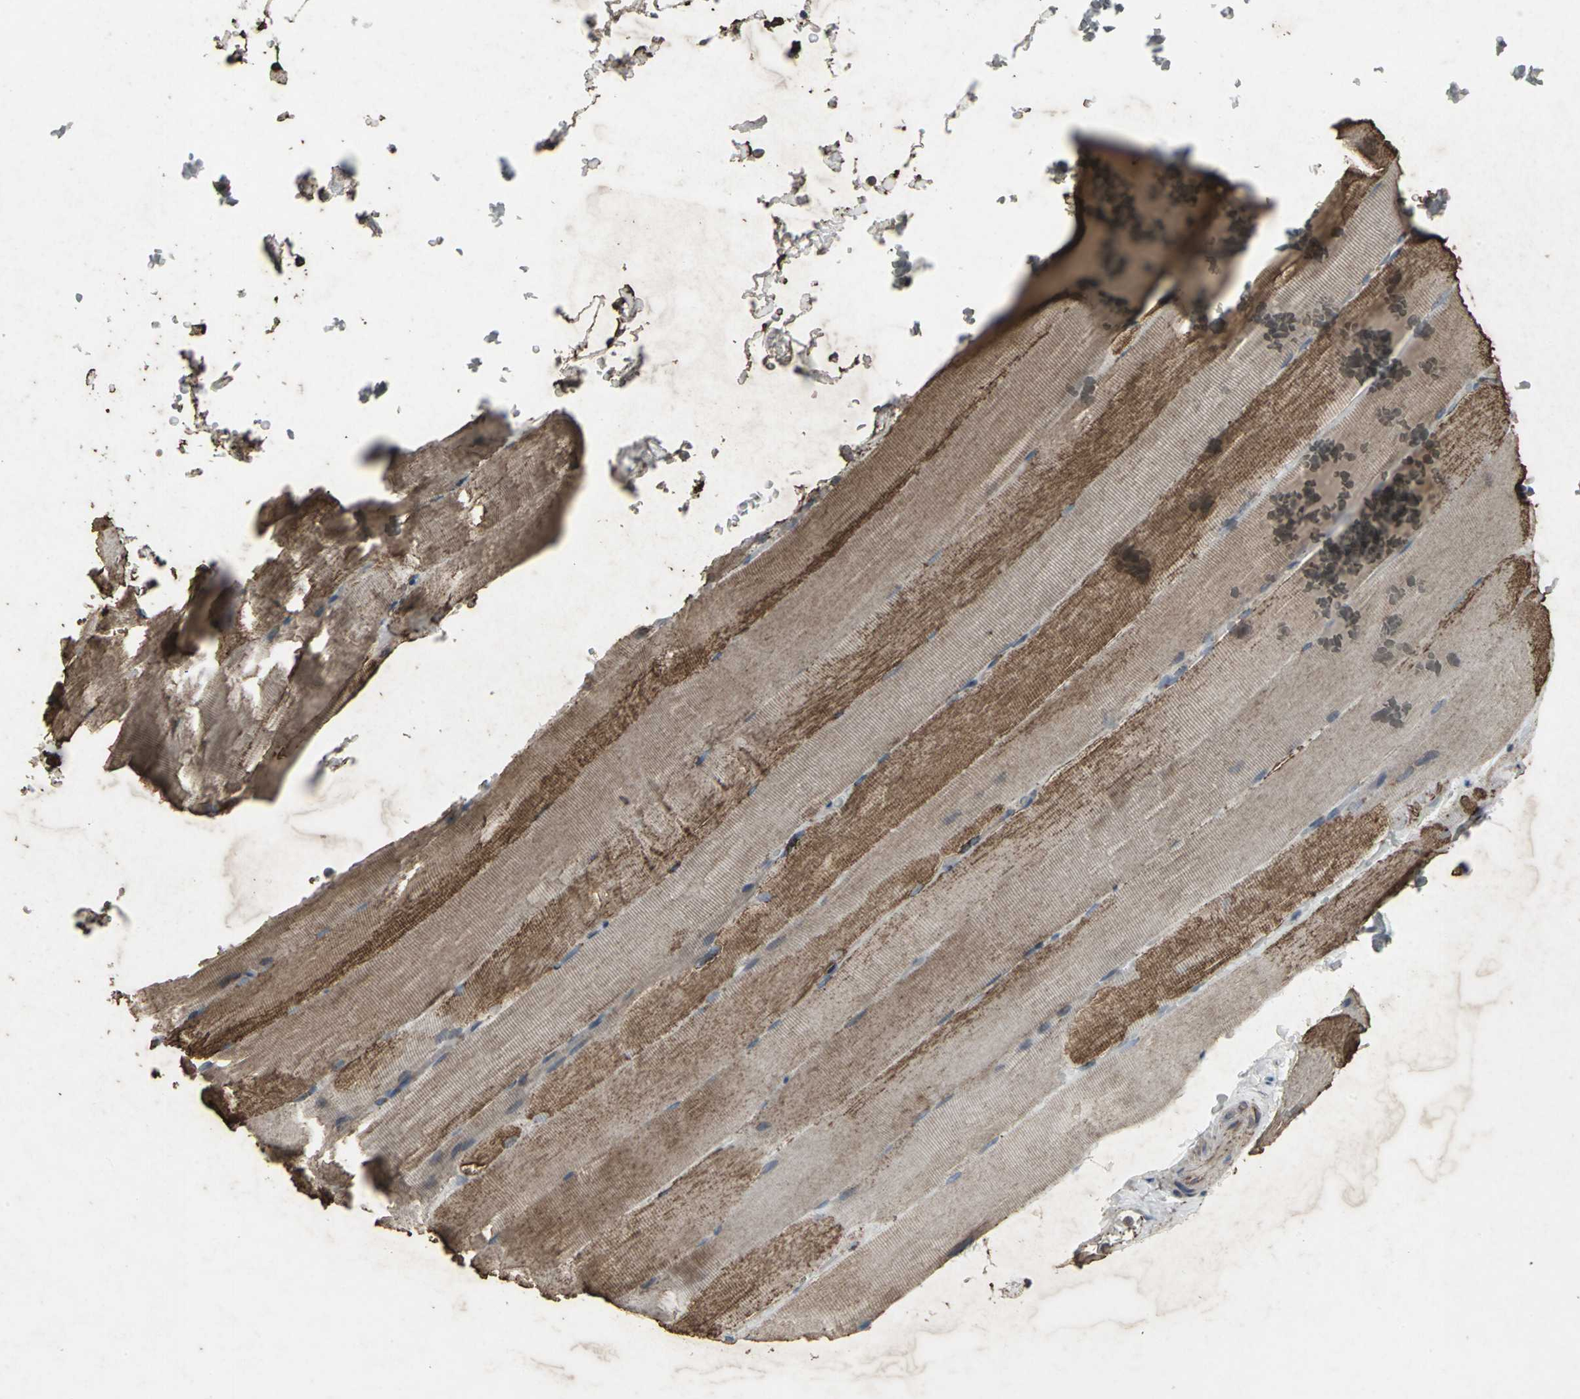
{"staining": {"intensity": "moderate", "quantity": ">75%", "location": "cytoplasmic/membranous"}, "tissue": "skeletal muscle", "cell_type": "Myocytes", "image_type": "normal", "snomed": [{"axis": "morphology", "description": "Normal tissue, NOS"}, {"axis": "topography", "description": "Skeletal muscle"}, {"axis": "topography", "description": "Parathyroid gland"}], "caption": "Immunohistochemistry (DAB) staining of unremarkable human skeletal muscle exhibits moderate cytoplasmic/membranous protein expression in about >75% of myocytes. The protein is shown in brown color, while the nuclei are stained blue.", "gene": "CCR9", "patient": {"sex": "female", "age": 37}}